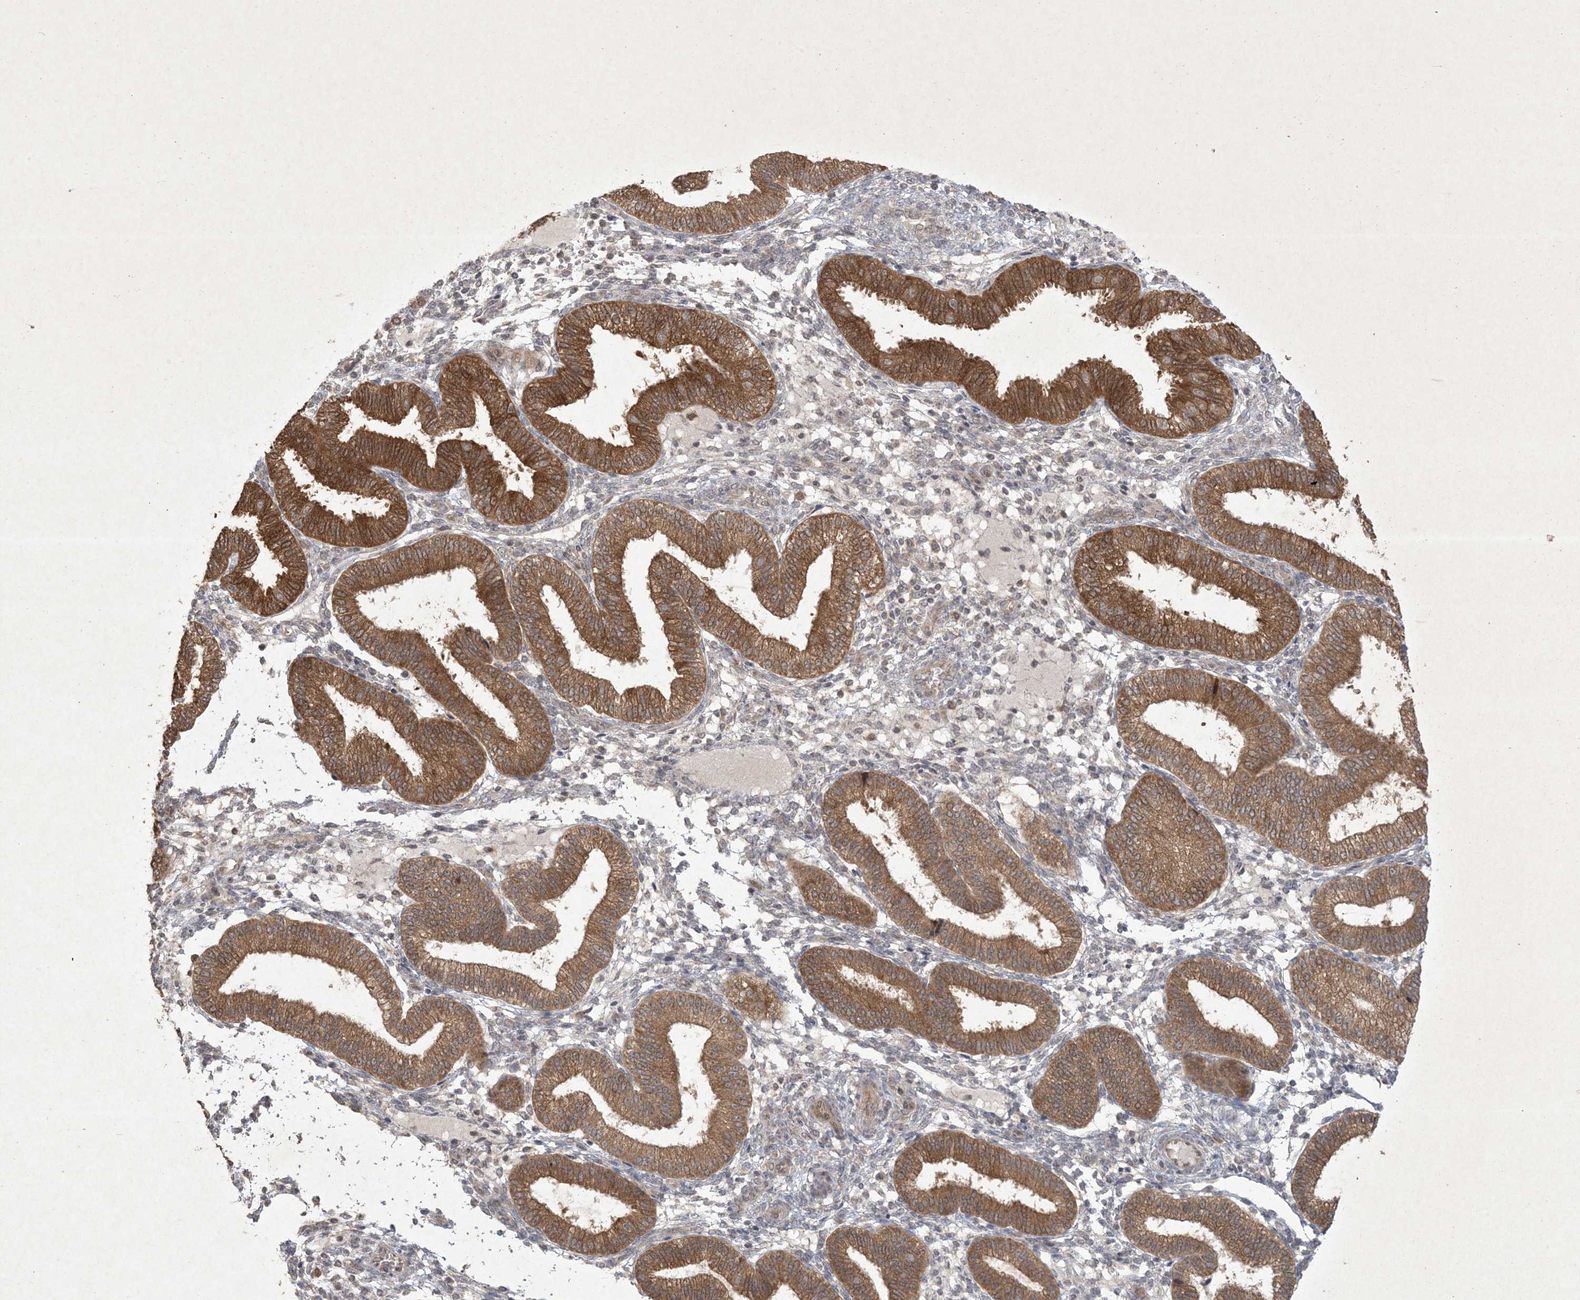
{"staining": {"intensity": "moderate", "quantity": "<25%", "location": "cytoplasmic/membranous,nuclear"}, "tissue": "endometrium", "cell_type": "Cells in endometrial stroma", "image_type": "normal", "snomed": [{"axis": "morphology", "description": "Normal tissue, NOS"}, {"axis": "topography", "description": "Endometrium"}], "caption": "Unremarkable endometrium shows moderate cytoplasmic/membranous,nuclear staining in about <25% of cells in endometrial stroma Immunohistochemistry (ihc) stains the protein of interest in brown and the nuclei are stained blue..", "gene": "NRBP2", "patient": {"sex": "female", "age": 39}}